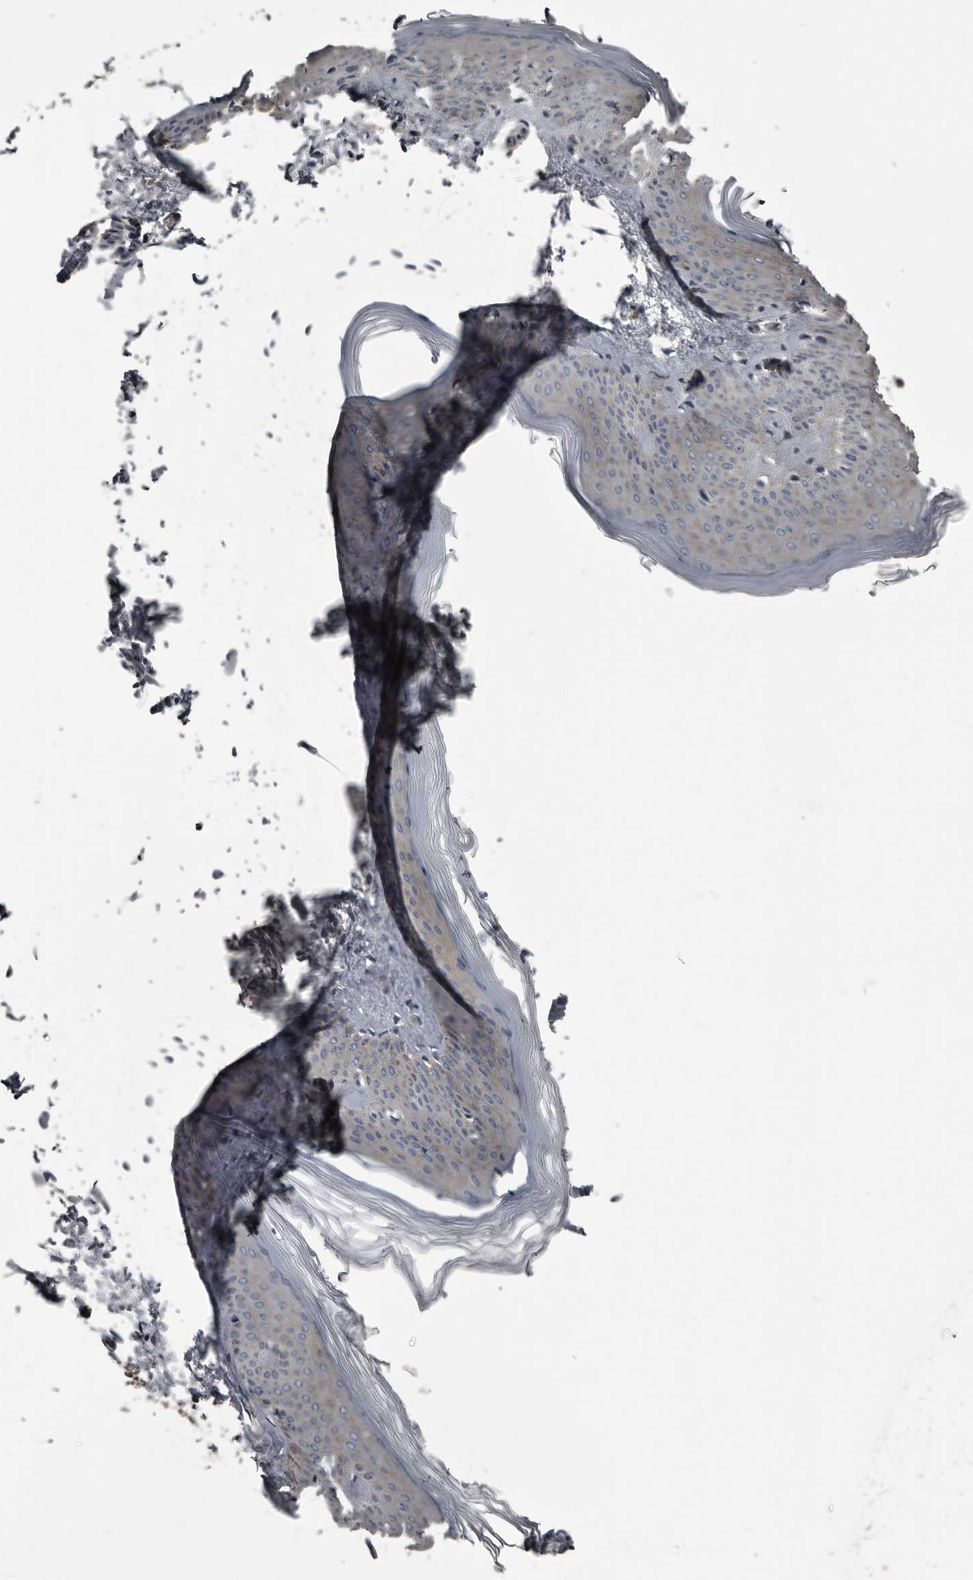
{"staining": {"intensity": "negative", "quantity": "none", "location": "none"}, "tissue": "skin", "cell_type": "Fibroblasts", "image_type": "normal", "snomed": [{"axis": "morphology", "description": "Normal tissue, NOS"}, {"axis": "topography", "description": "Skin"}], "caption": "A micrograph of skin stained for a protein exhibits no brown staining in fibroblasts. (DAB immunohistochemistry with hematoxylin counter stain).", "gene": "TPD52L1", "patient": {"sex": "female", "age": 27}}